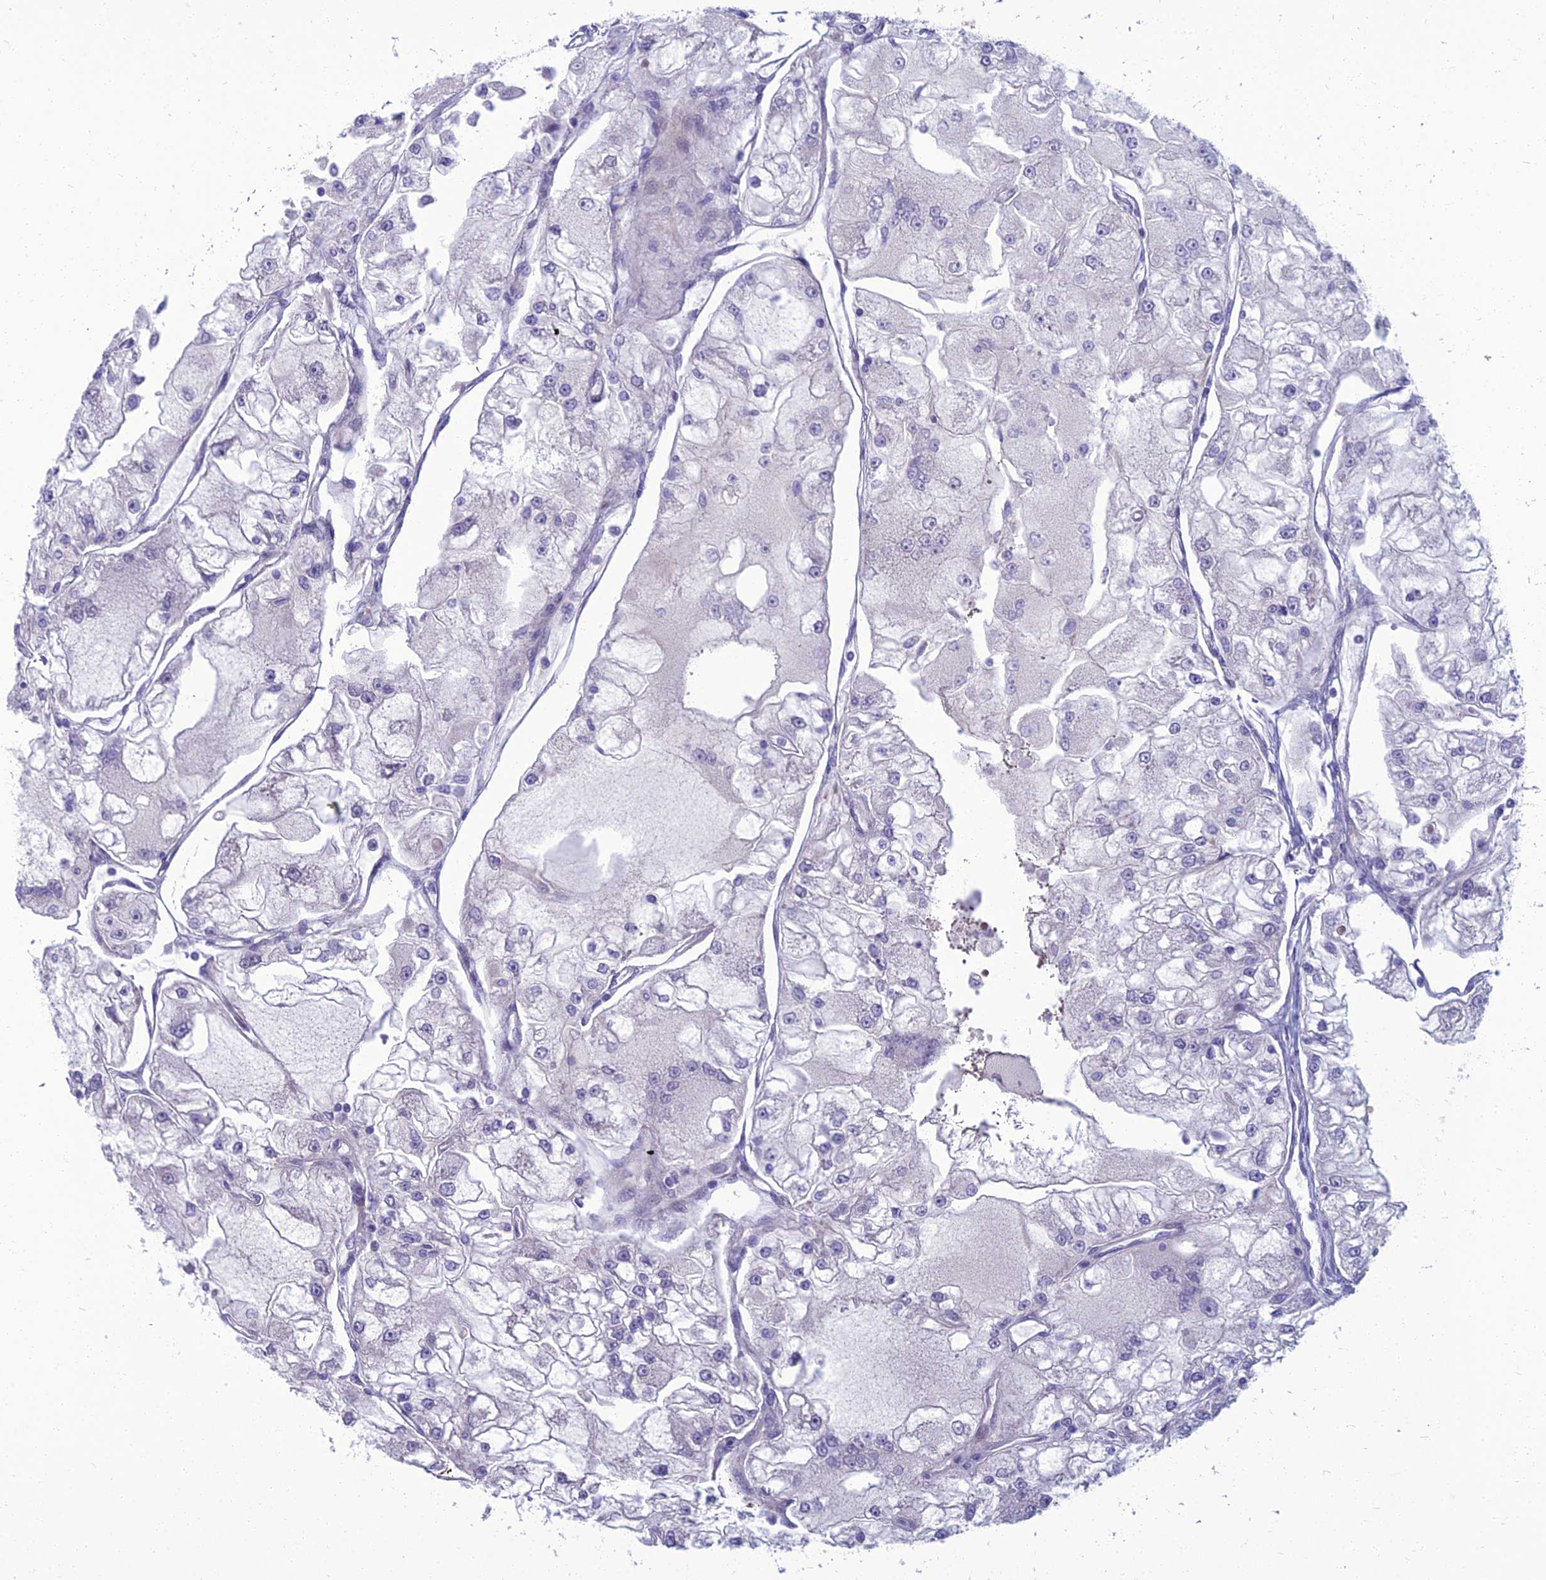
{"staining": {"intensity": "negative", "quantity": "none", "location": "none"}, "tissue": "renal cancer", "cell_type": "Tumor cells", "image_type": "cancer", "snomed": [{"axis": "morphology", "description": "Adenocarcinoma, NOS"}, {"axis": "topography", "description": "Kidney"}], "caption": "Protein analysis of adenocarcinoma (renal) shows no significant staining in tumor cells.", "gene": "SPTLC3", "patient": {"sex": "female", "age": 72}}